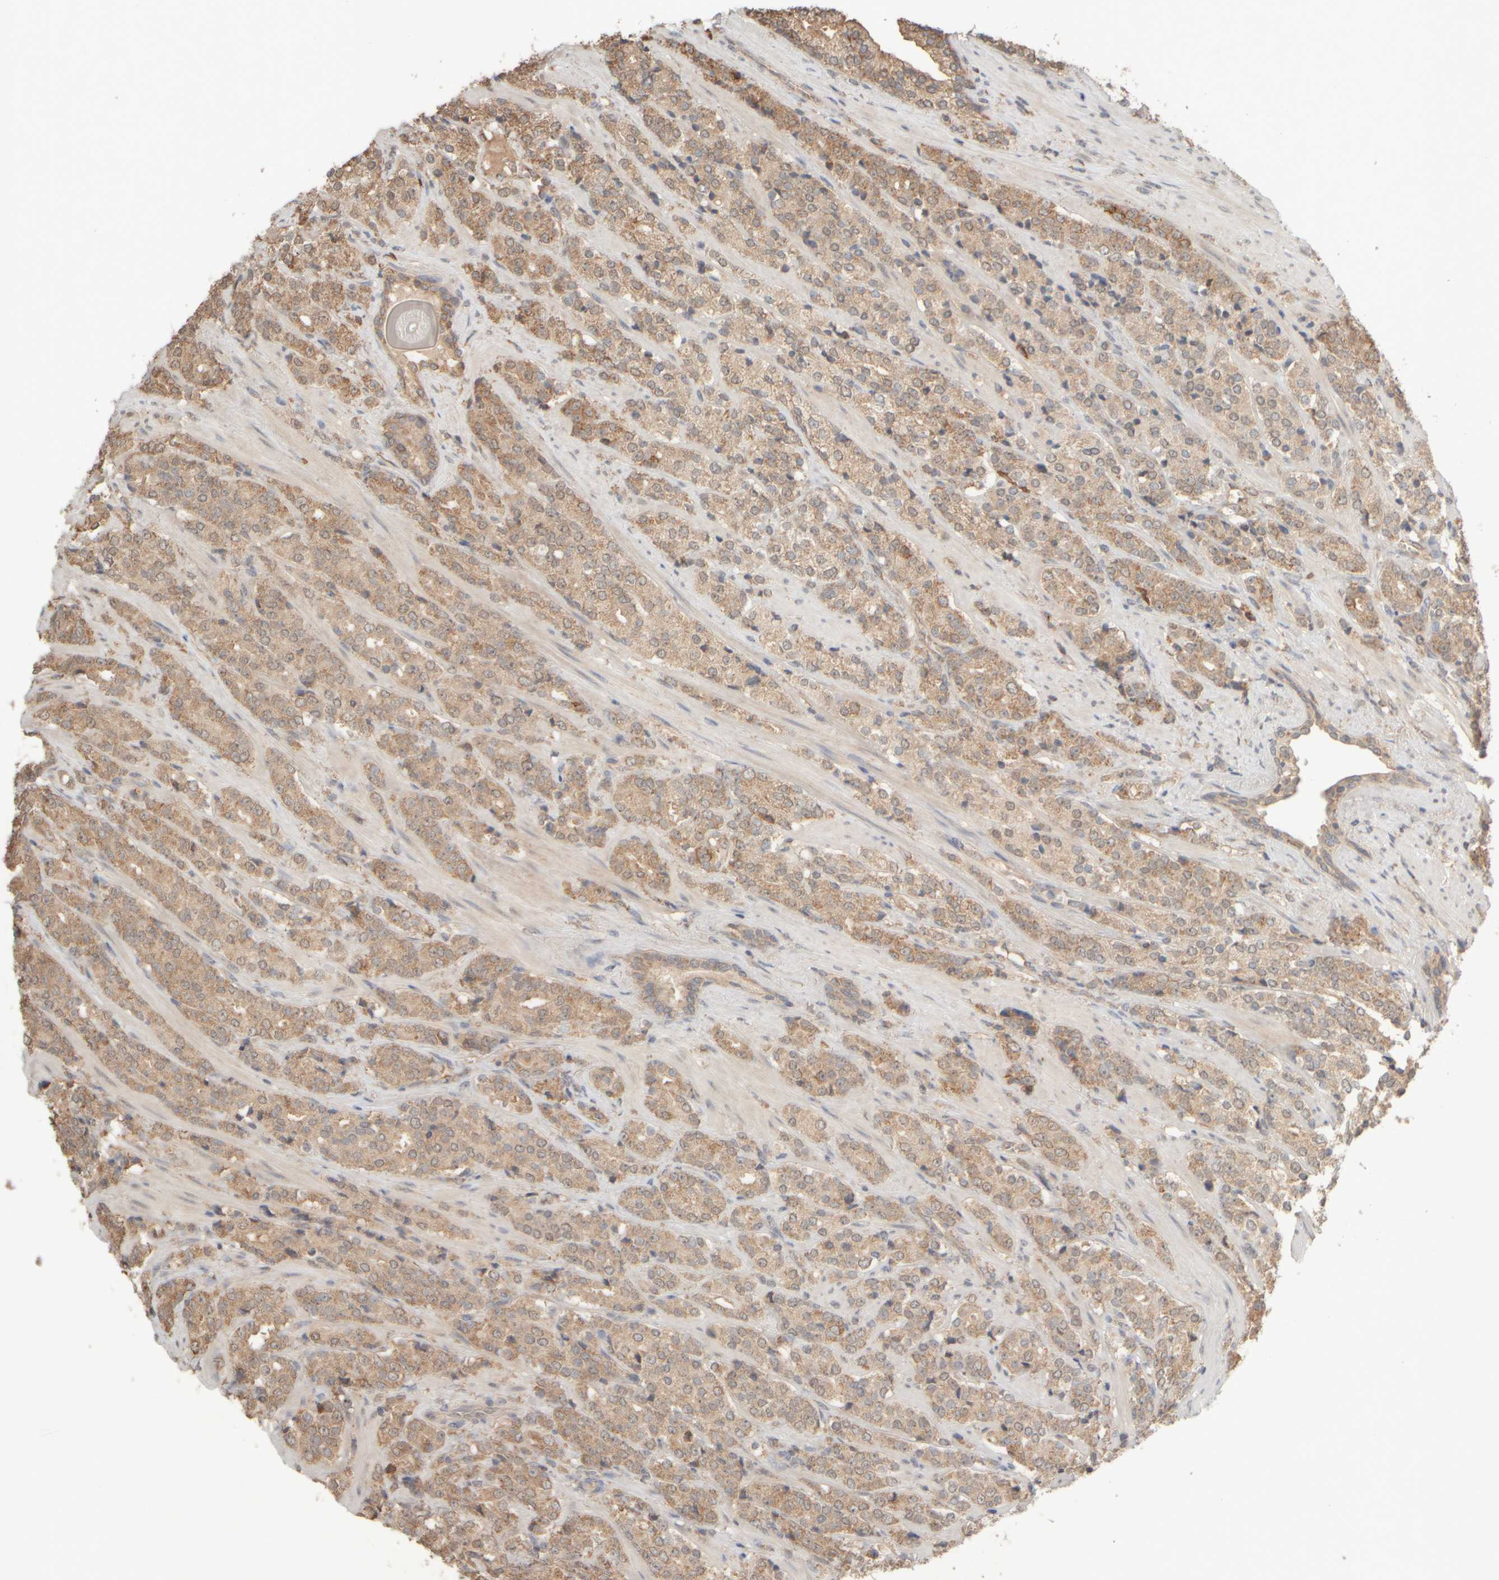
{"staining": {"intensity": "weak", "quantity": ">75%", "location": "cytoplasmic/membranous"}, "tissue": "prostate cancer", "cell_type": "Tumor cells", "image_type": "cancer", "snomed": [{"axis": "morphology", "description": "Adenocarcinoma, High grade"}, {"axis": "topography", "description": "Prostate"}], "caption": "Prostate cancer (adenocarcinoma (high-grade)) was stained to show a protein in brown. There is low levels of weak cytoplasmic/membranous positivity in approximately >75% of tumor cells. Immunohistochemistry stains the protein of interest in brown and the nuclei are stained blue.", "gene": "EIF2B3", "patient": {"sex": "male", "age": 71}}